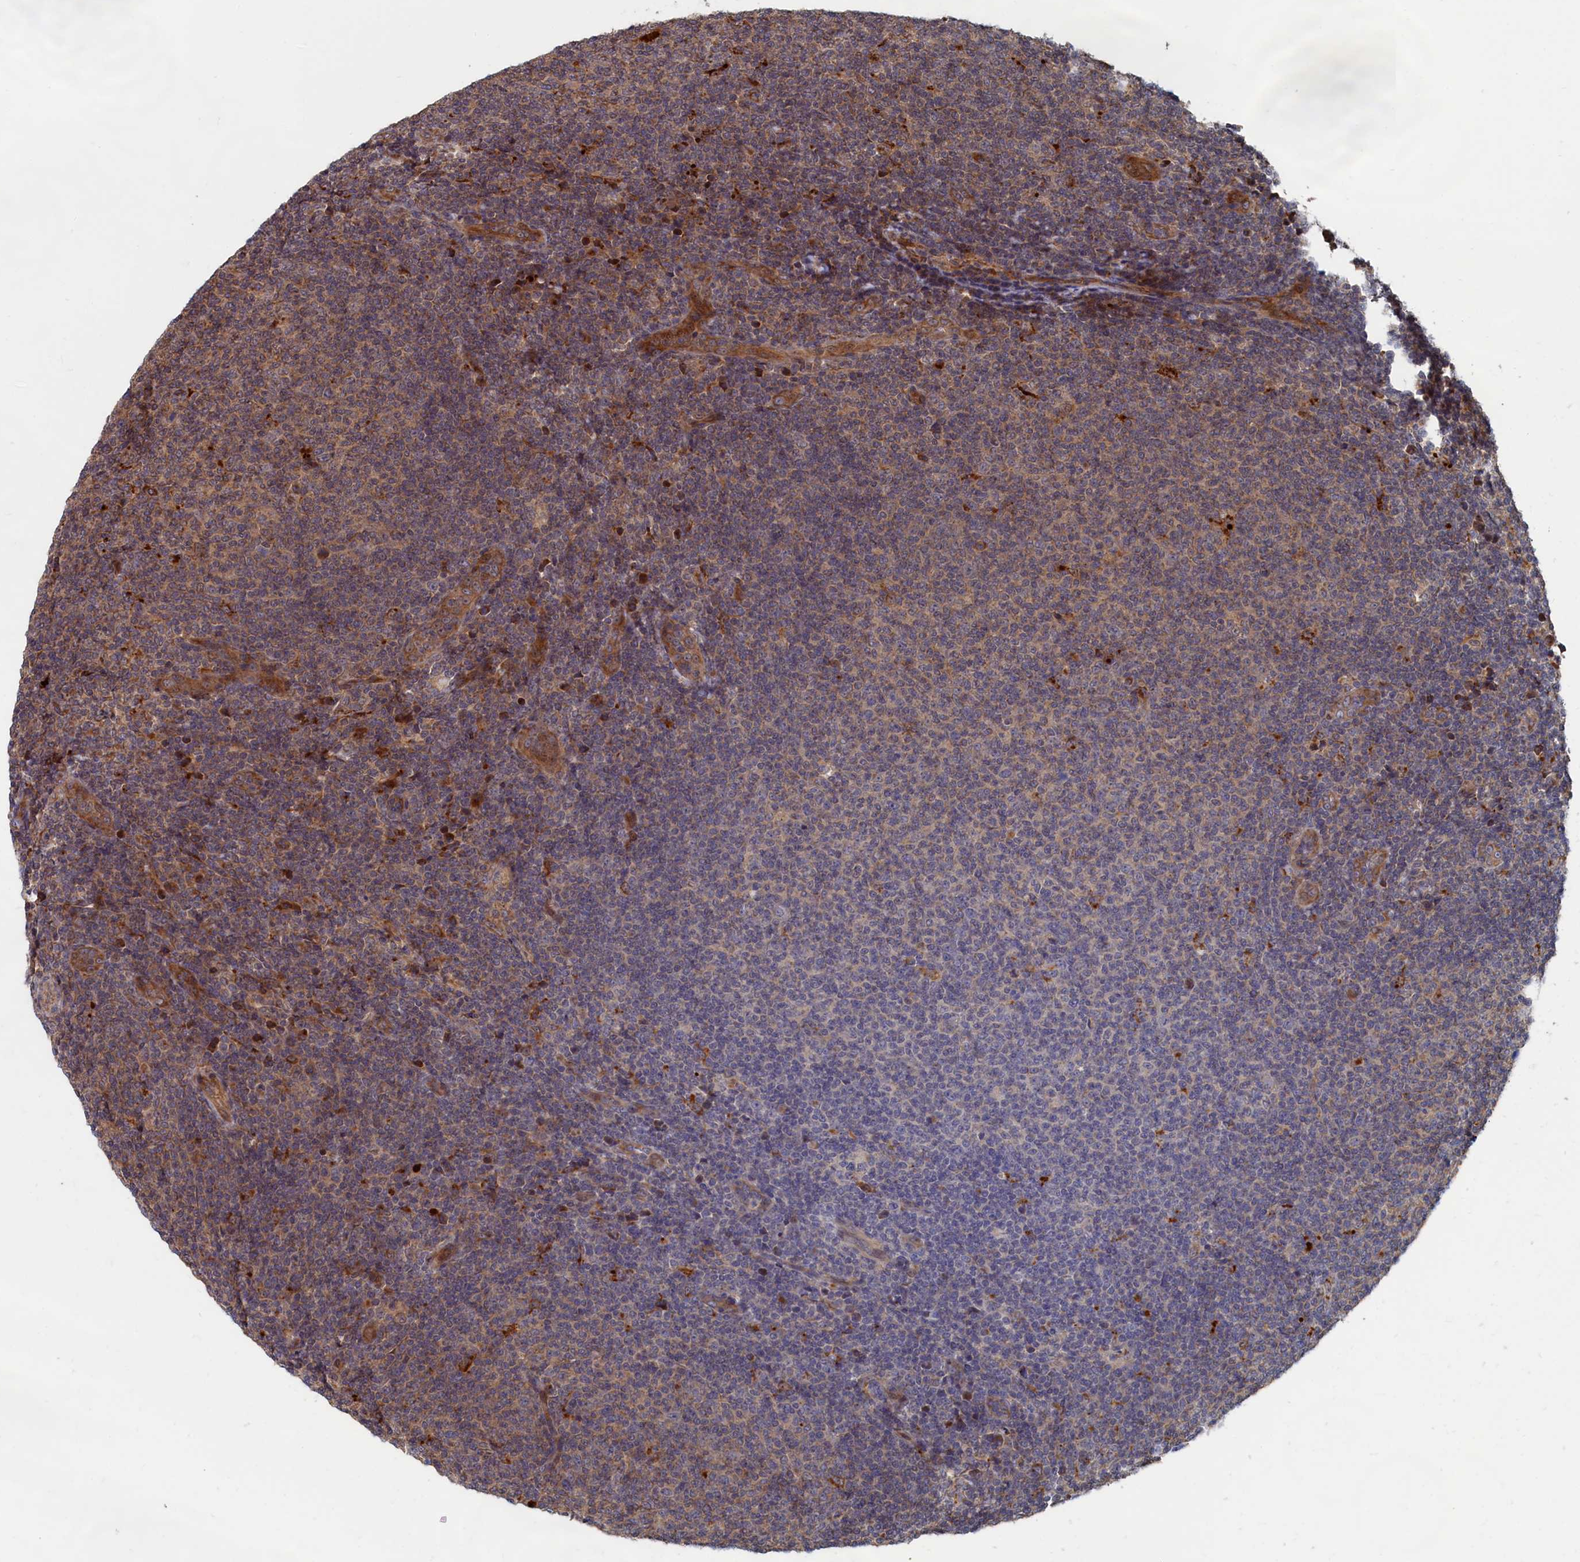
{"staining": {"intensity": "weak", "quantity": "<25%", "location": "cytoplasmic/membranous"}, "tissue": "lymphoma", "cell_type": "Tumor cells", "image_type": "cancer", "snomed": [{"axis": "morphology", "description": "Malignant lymphoma, non-Hodgkin's type, Low grade"}, {"axis": "topography", "description": "Lymph node"}], "caption": "Tumor cells show no significant protein staining in lymphoma. Nuclei are stained in blue.", "gene": "TRAPPC2L", "patient": {"sex": "male", "age": 66}}